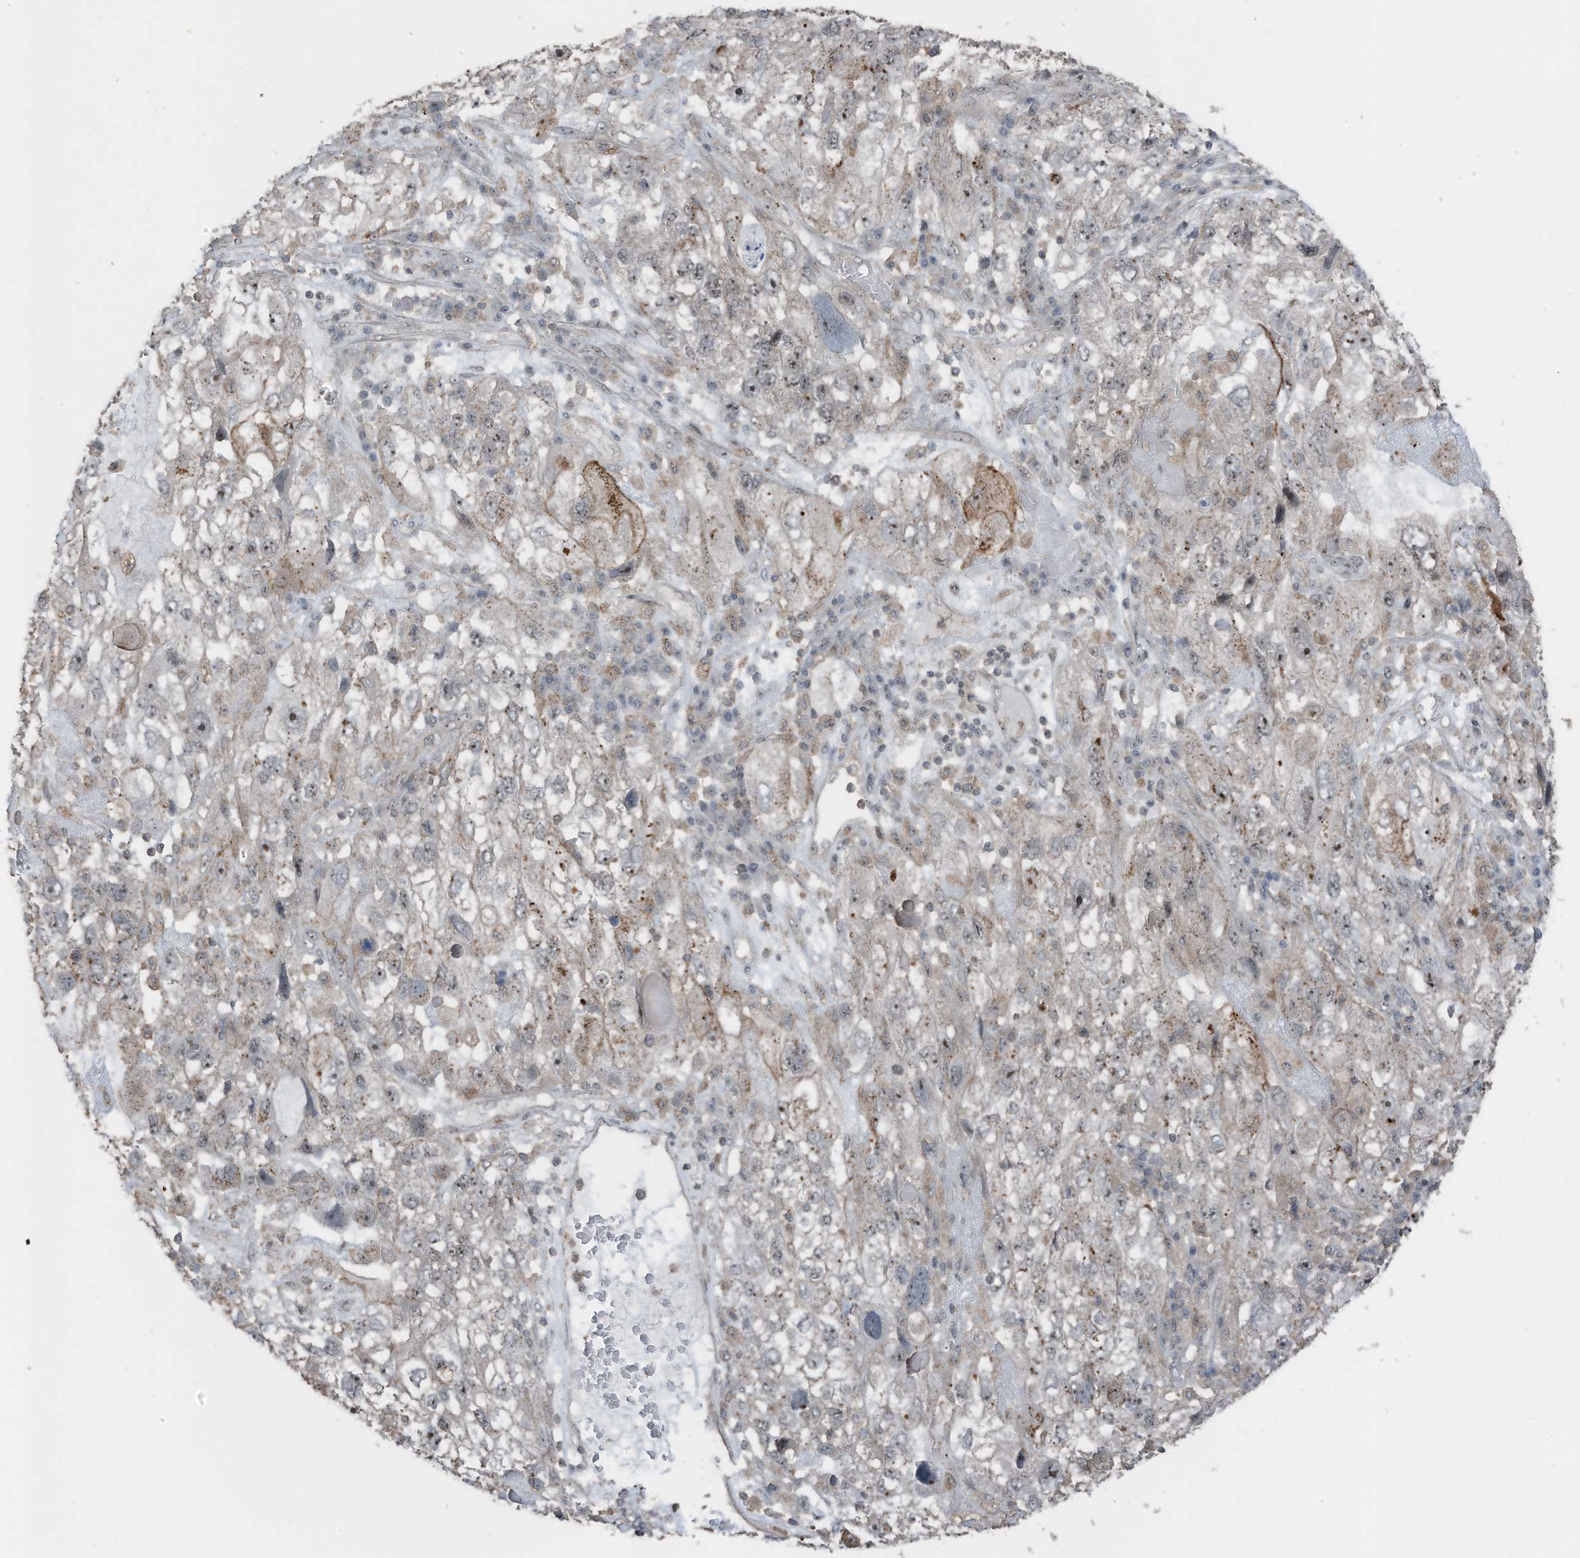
{"staining": {"intensity": "moderate", "quantity": "25%-75%", "location": "nuclear"}, "tissue": "endometrial cancer", "cell_type": "Tumor cells", "image_type": "cancer", "snomed": [{"axis": "morphology", "description": "Adenocarcinoma, NOS"}, {"axis": "topography", "description": "Endometrium"}], "caption": "IHC of endometrial cancer exhibits medium levels of moderate nuclear staining in about 25%-75% of tumor cells.", "gene": "UTP3", "patient": {"sex": "female", "age": 49}}